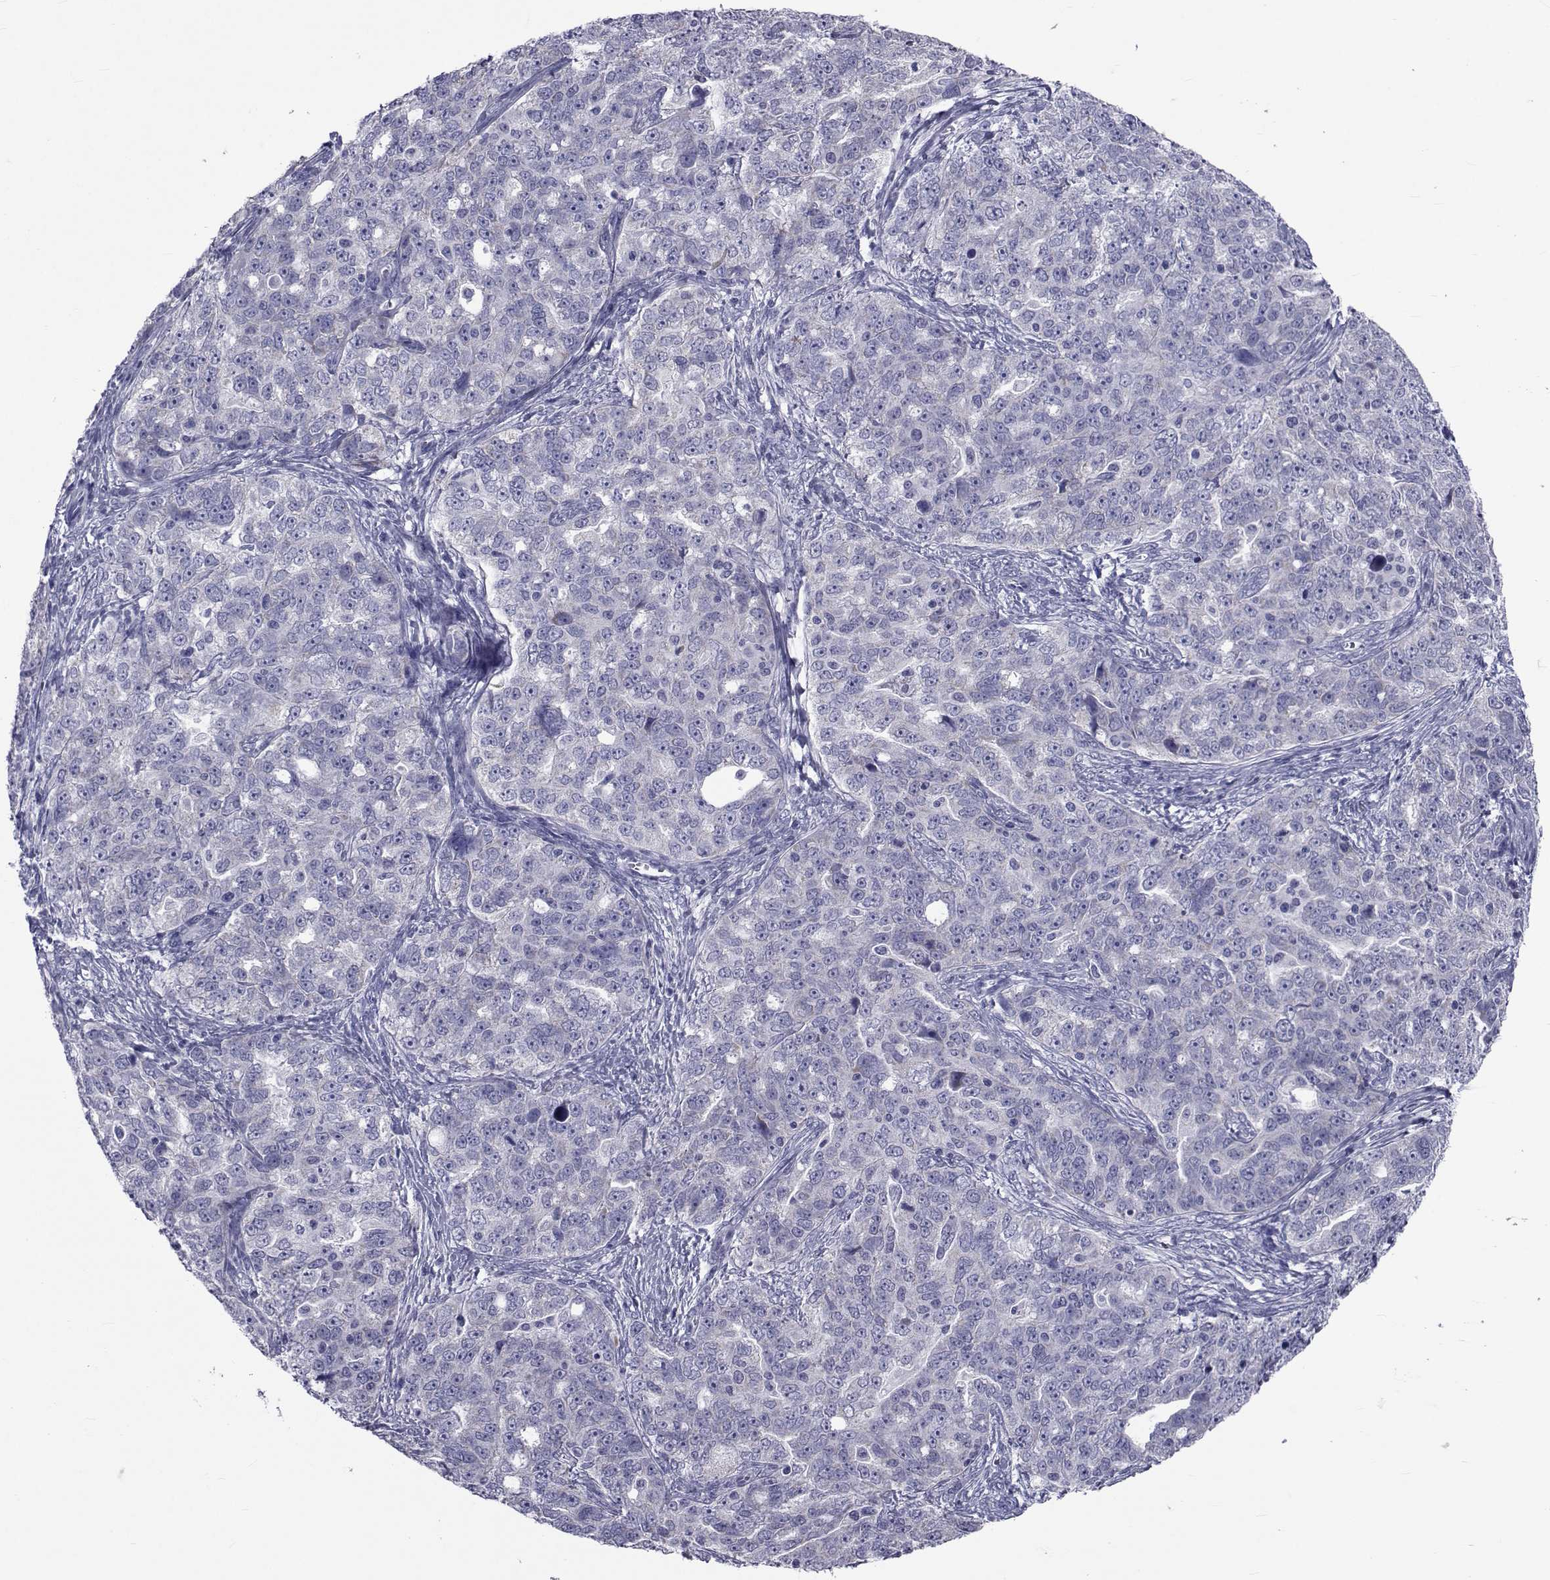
{"staining": {"intensity": "negative", "quantity": "none", "location": "none"}, "tissue": "ovarian cancer", "cell_type": "Tumor cells", "image_type": "cancer", "snomed": [{"axis": "morphology", "description": "Cystadenocarcinoma, serous, NOS"}, {"axis": "topography", "description": "Ovary"}], "caption": "This is an immunohistochemistry micrograph of serous cystadenocarcinoma (ovarian). There is no positivity in tumor cells.", "gene": "GKAP1", "patient": {"sex": "female", "age": 51}}